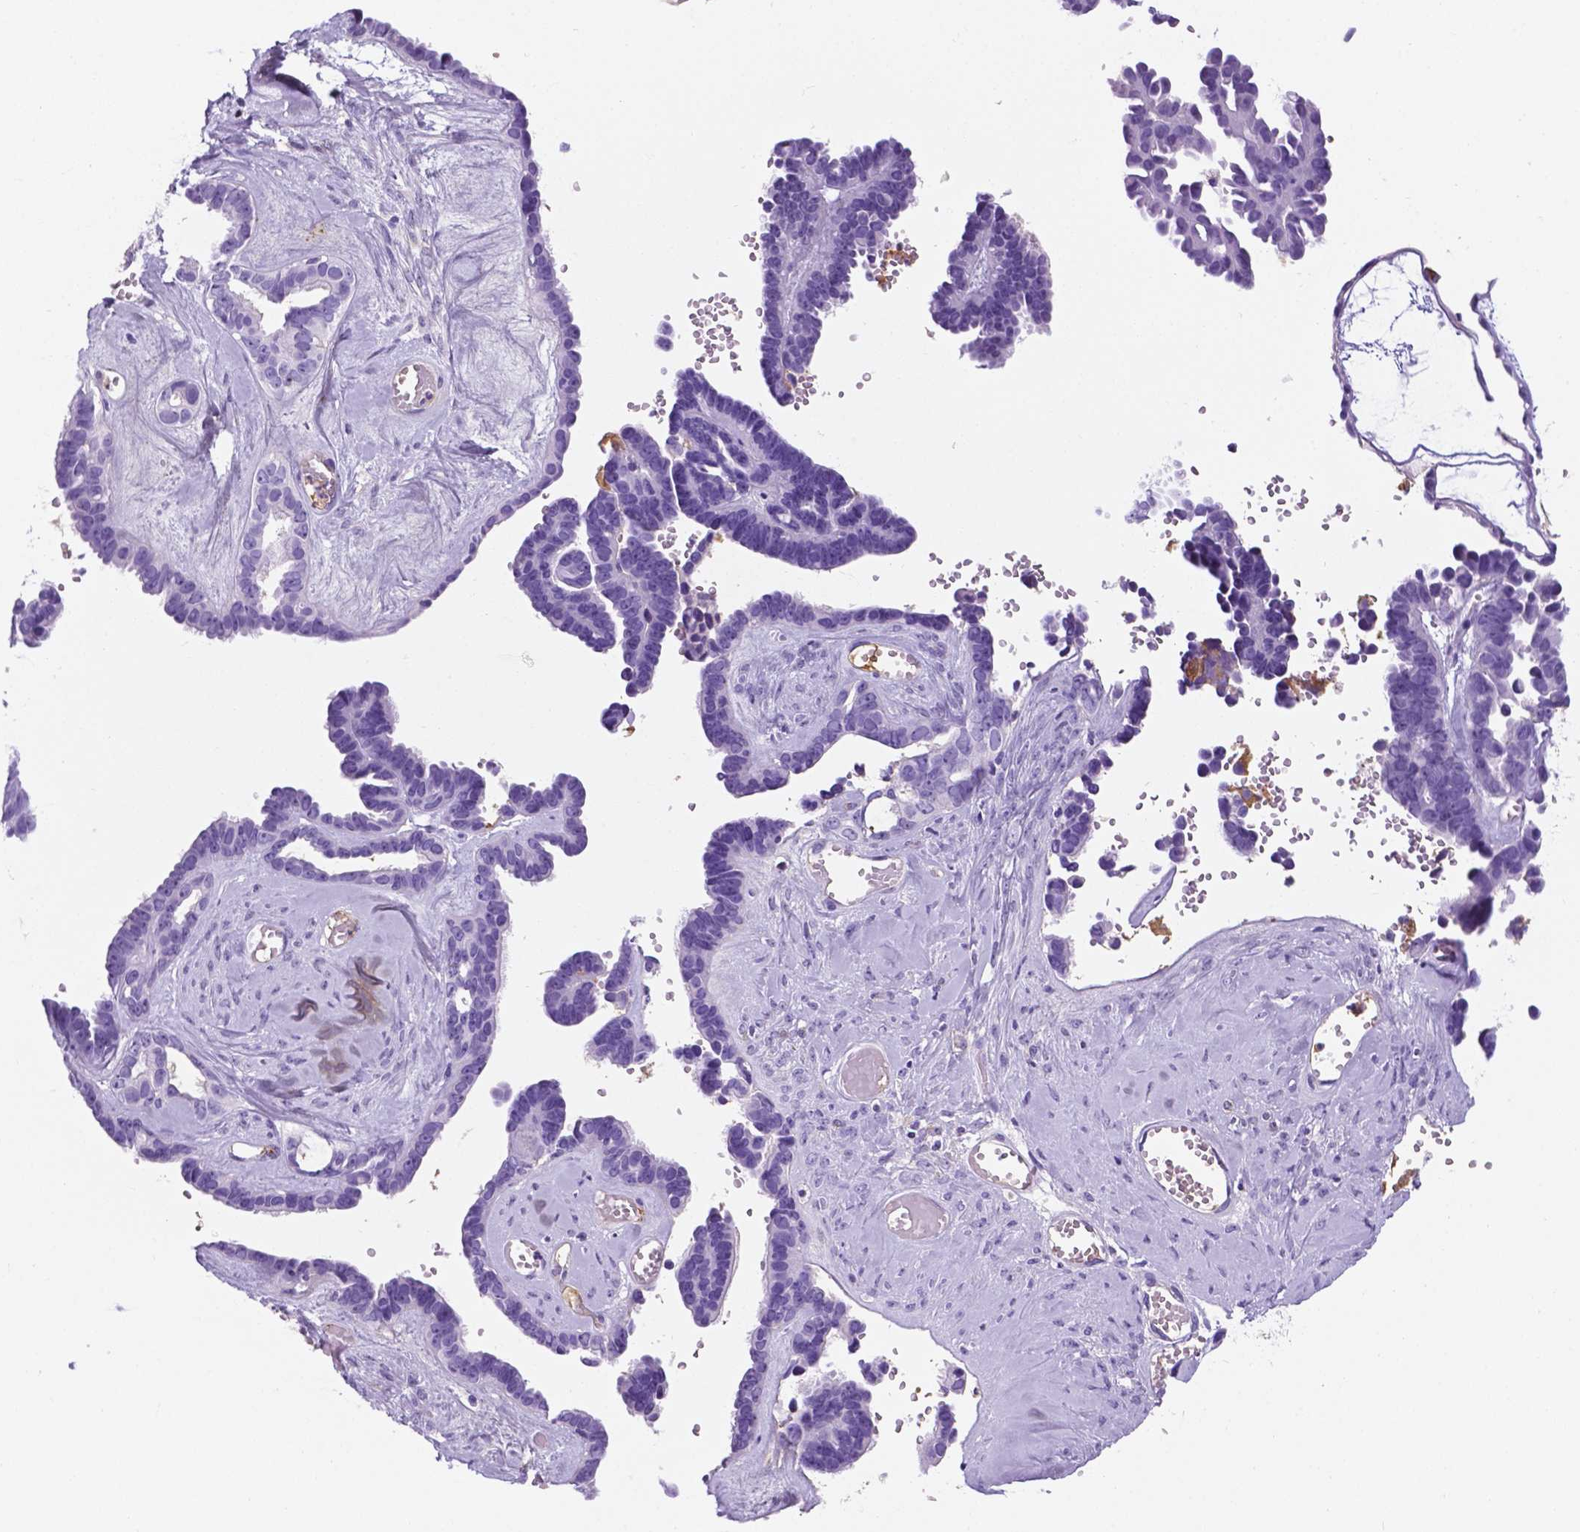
{"staining": {"intensity": "negative", "quantity": "none", "location": "none"}, "tissue": "ovarian cancer", "cell_type": "Tumor cells", "image_type": "cancer", "snomed": [{"axis": "morphology", "description": "Cystadenocarcinoma, serous, NOS"}, {"axis": "topography", "description": "Ovary"}], "caption": "The histopathology image shows no significant expression in tumor cells of serous cystadenocarcinoma (ovarian). (Stains: DAB (3,3'-diaminobenzidine) immunohistochemistry (IHC) with hematoxylin counter stain, Microscopy: brightfield microscopy at high magnification).", "gene": "APOE", "patient": {"sex": "female", "age": 69}}